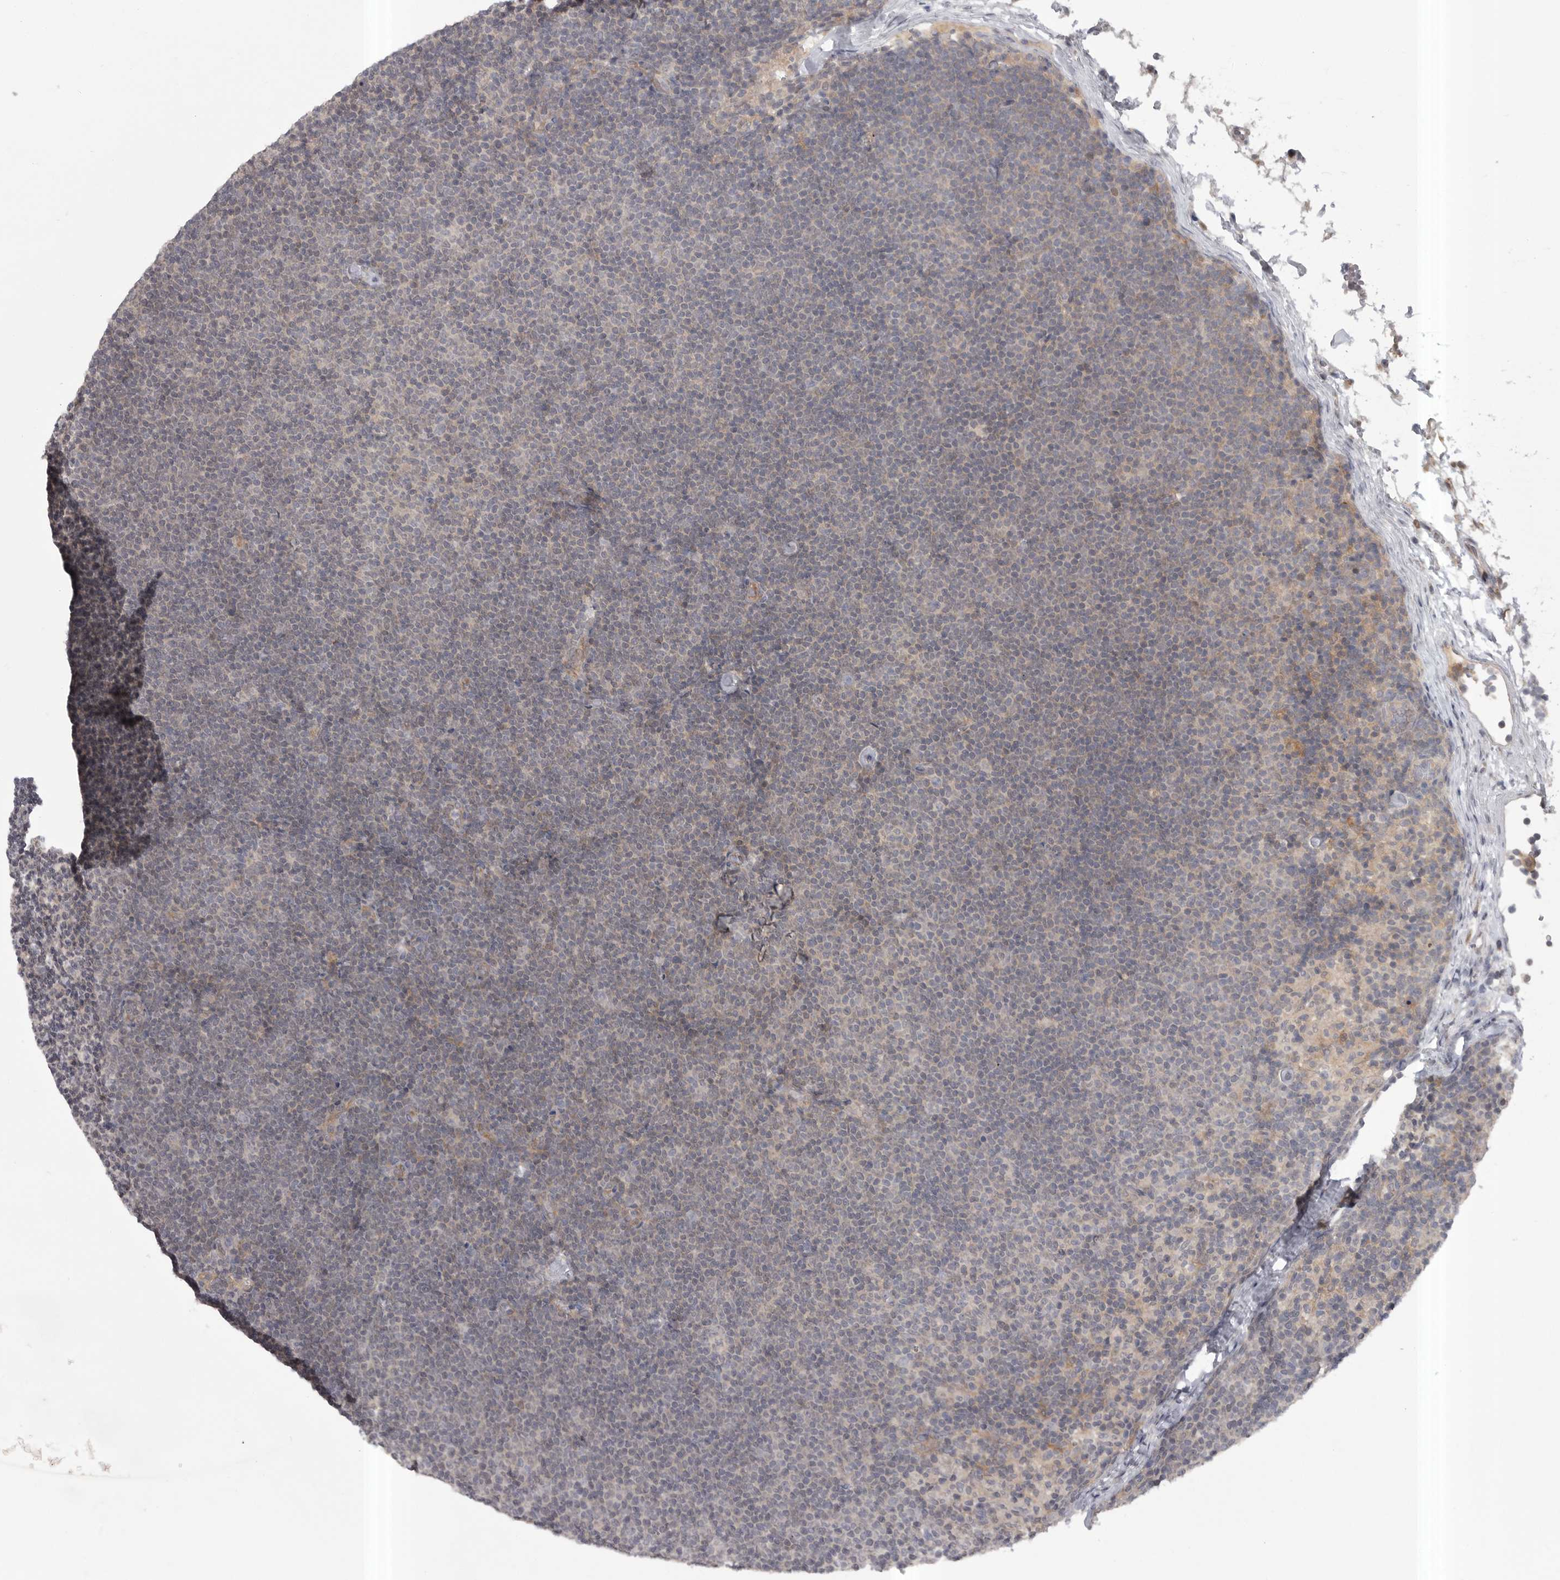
{"staining": {"intensity": "negative", "quantity": "none", "location": "none"}, "tissue": "lymphoma", "cell_type": "Tumor cells", "image_type": "cancer", "snomed": [{"axis": "morphology", "description": "Malignant lymphoma, non-Hodgkin's type, Low grade"}, {"axis": "topography", "description": "Lymph node"}], "caption": "IHC photomicrograph of neoplastic tissue: human low-grade malignant lymphoma, non-Hodgkin's type stained with DAB shows no significant protein expression in tumor cells.", "gene": "PHF13", "patient": {"sex": "female", "age": 53}}